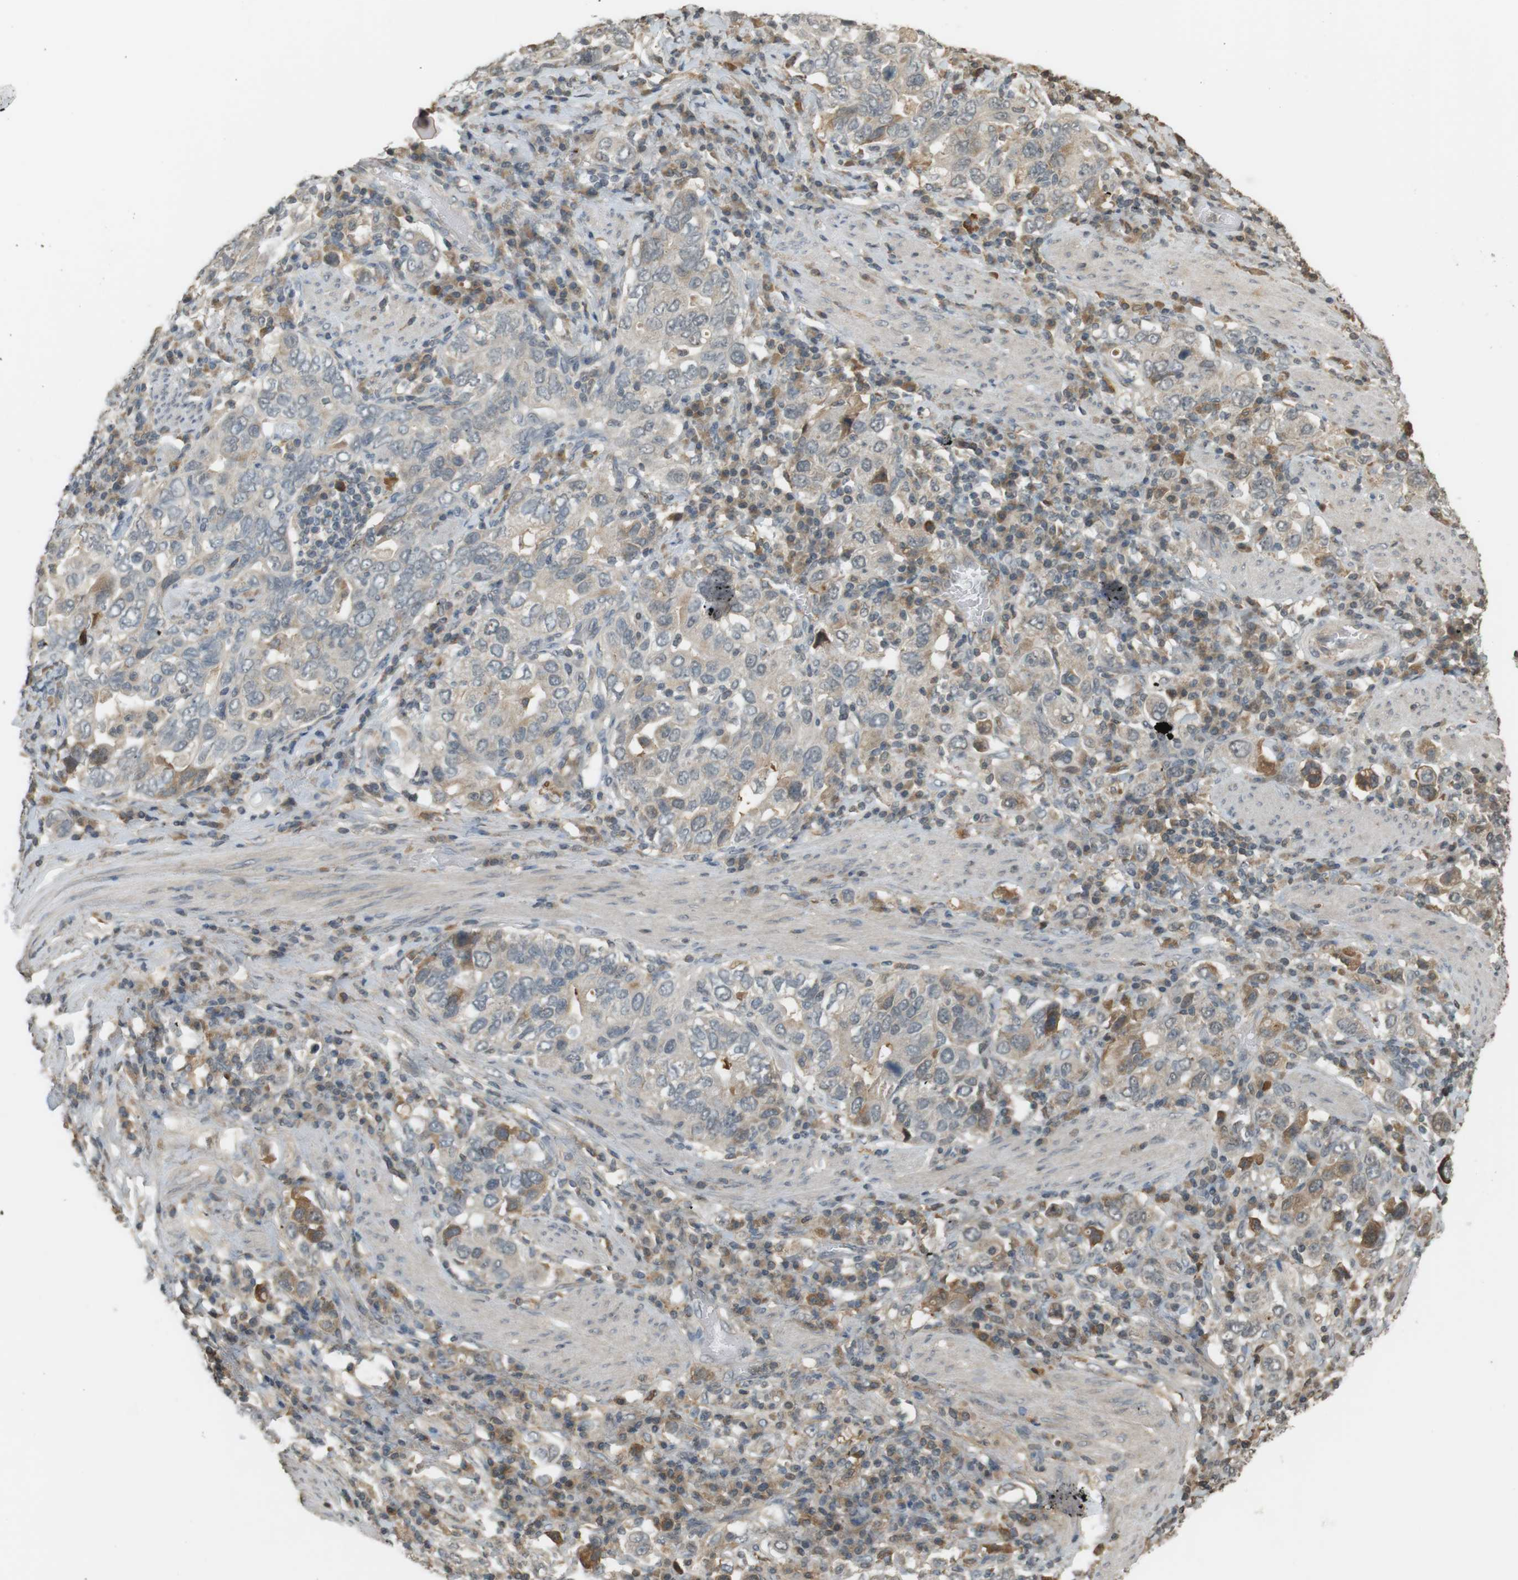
{"staining": {"intensity": "weak", "quantity": "<25%", "location": "cytoplasmic/membranous"}, "tissue": "stomach cancer", "cell_type": "Tumor cells", "image_type": "cancer", "snomed": [{"axis": "morphology", "description": "Adenocarcinoma, NOS"}, {"axis": "topography", "description": "Stomach, upper"}], "caption": "Stomach adenocarcinoma was stained to show a protein in brown. There is no significant expression in tumor cells. (DAB (3,3'-diaminobenzidine) immunohistochemistry (IHC) with hematoxylin counter stain).", "gene": "SRR", "patient": {"sex": "male", "age": 62}}